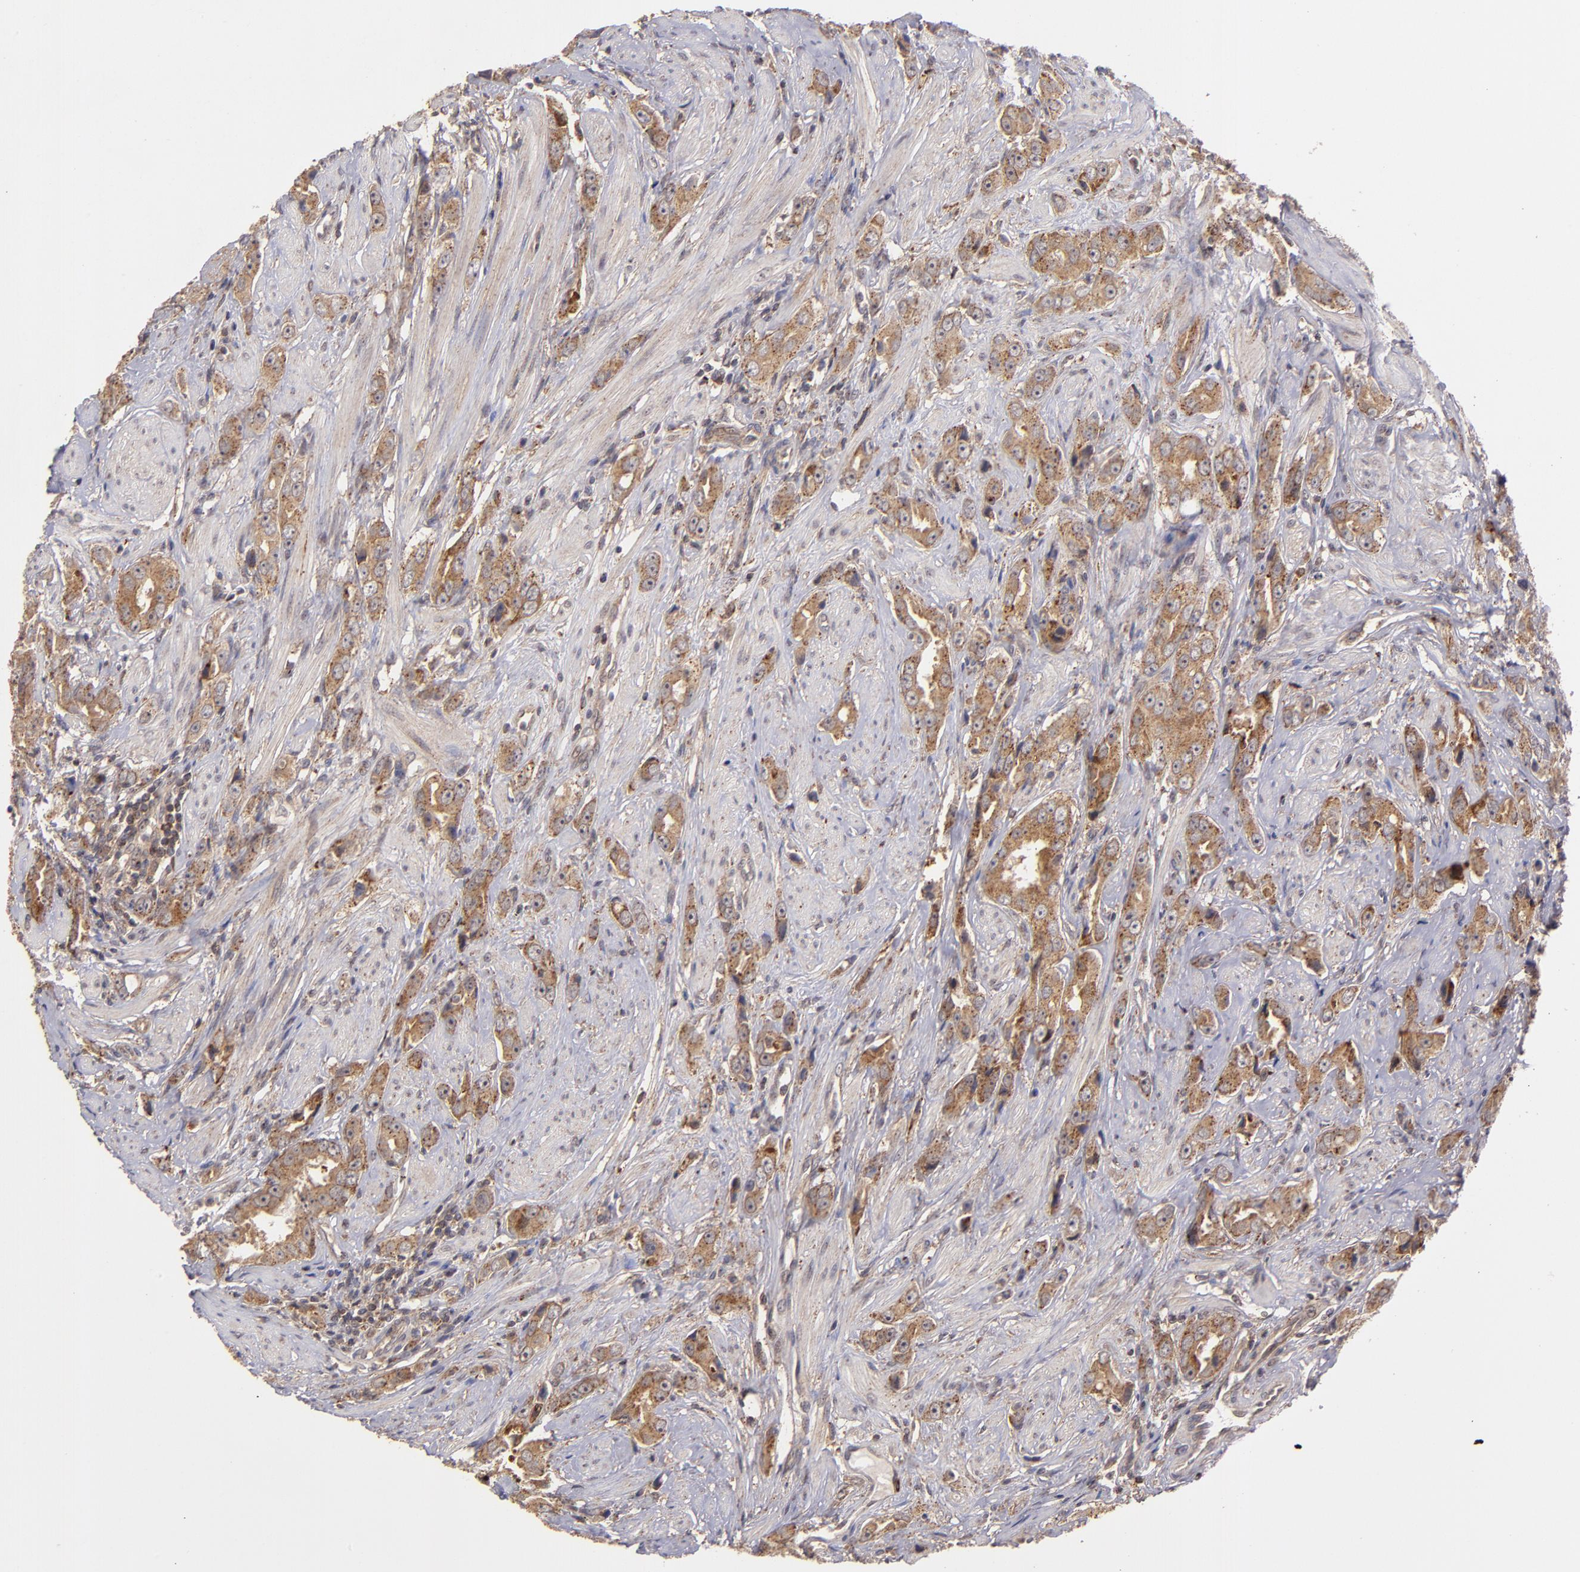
{"staining": {"intensity": "moderate", "quantity": ">75%", "location": "cytoplasmic/membranous"}, "tissue": "prostate cancer", "cell_type": "Tumor cells", "image_type": "cancer", "snomed": [{"axis": "morphology", "description": "Adenocarcinoma, Medium grade"}, {"axis": "topography", "description": "Prostate"}], "caption": "Prostate cancer (medium-grade adenocarcinoma) tissue shows moderate cytoplasmic/membranous staining in about >75% of tumor cells (Brightfield microscopy of DAB IHC at high magnification).", "gene": "ZFYVE1", "patient": {"sex": "male", "age": 53}}